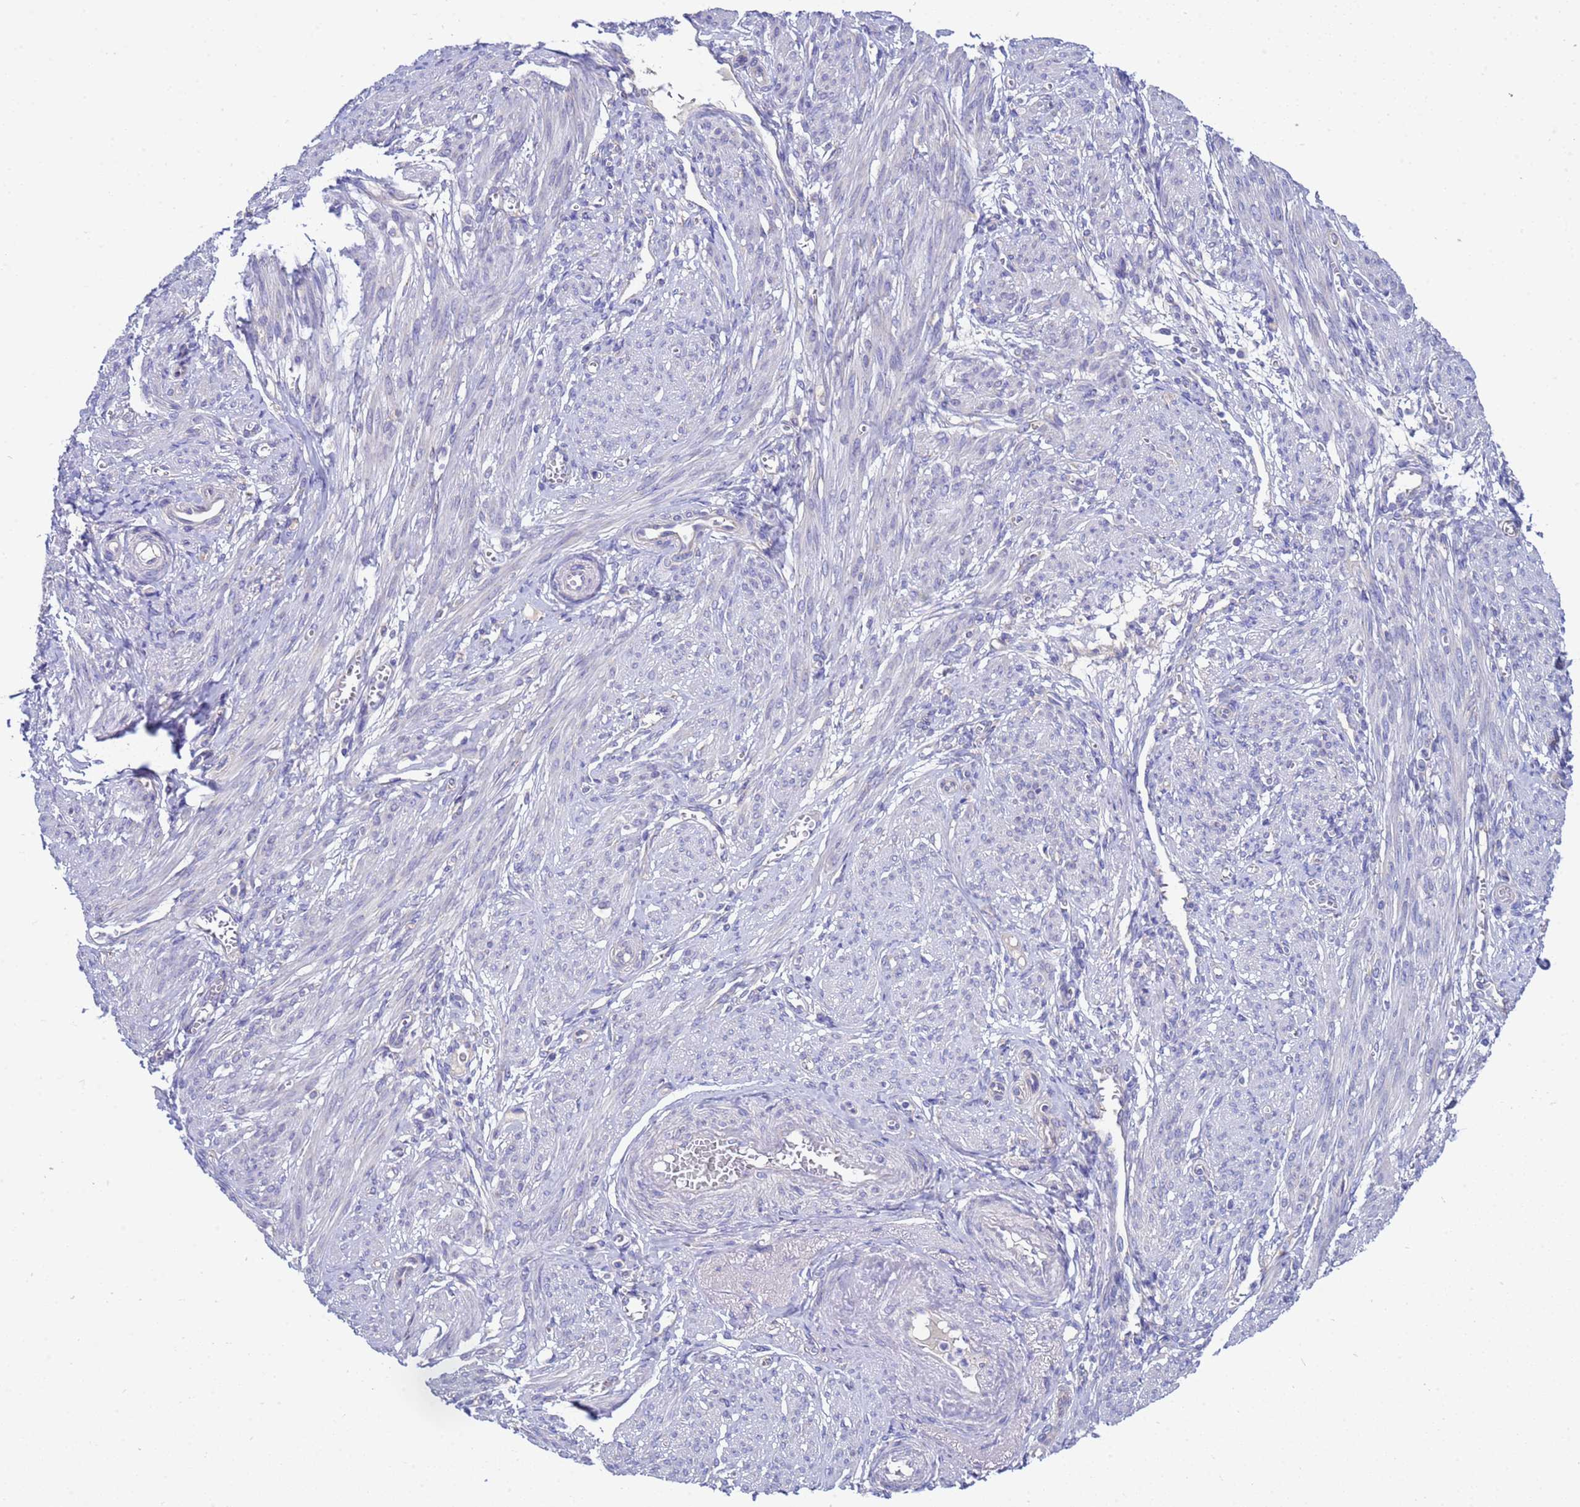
{"staining": {"intensity": "negative", "quantity": "none", "location": "none"}, "tissue": "smooth muscle", "cell_type": "Smooth muscle cells", "image_type": "normal", "snomed": [{"axis": "morphology", "description": "Normal tissue, NOS"}, {"axis": "topography", "description": "Smooth muscle"}], "caption": "IHC of unremarkable human smooth muscle exhibits no positivity in smooth muscle cells.", "gene": "RC3H2", "patient": {"sex": "female", "age": 39}}